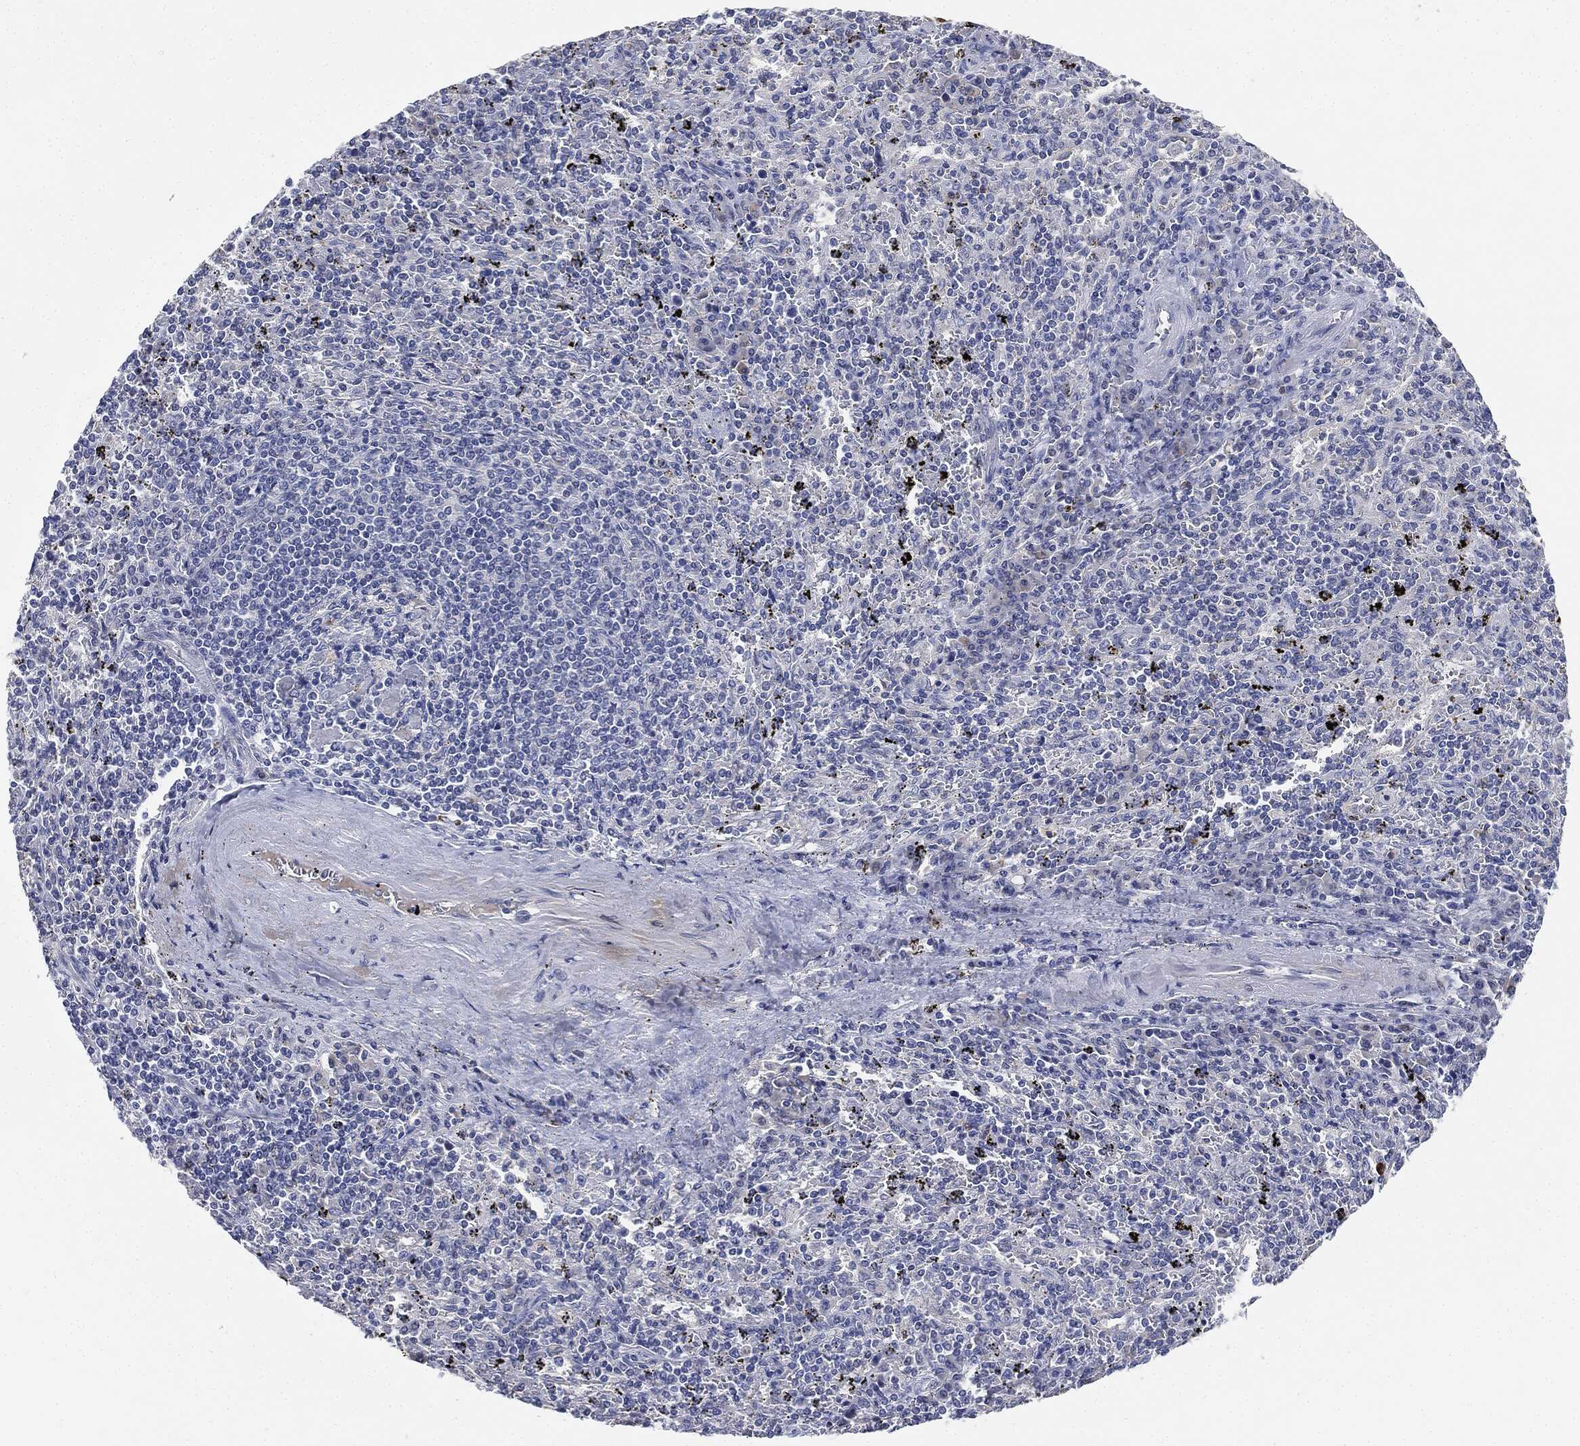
{"staining": {"intensity": "negative", "quantity": "none", "location": "none"}, "tissue": "lymphoma", "cell_type": "Tumor cells", "image_type": "cancer", "snomed": [{"axis": "morphology", "description": "Malignant lymphoma, non-Hodgkin's type, Low grade"}, {"axis": "topography", "description": "Spleen"}], "caption": "Lymphoma stained for a protein using IHC exhibits no staining tumor cells.", "gene": "NTRK1", "patient": {"sex": "male", "age": 62}}